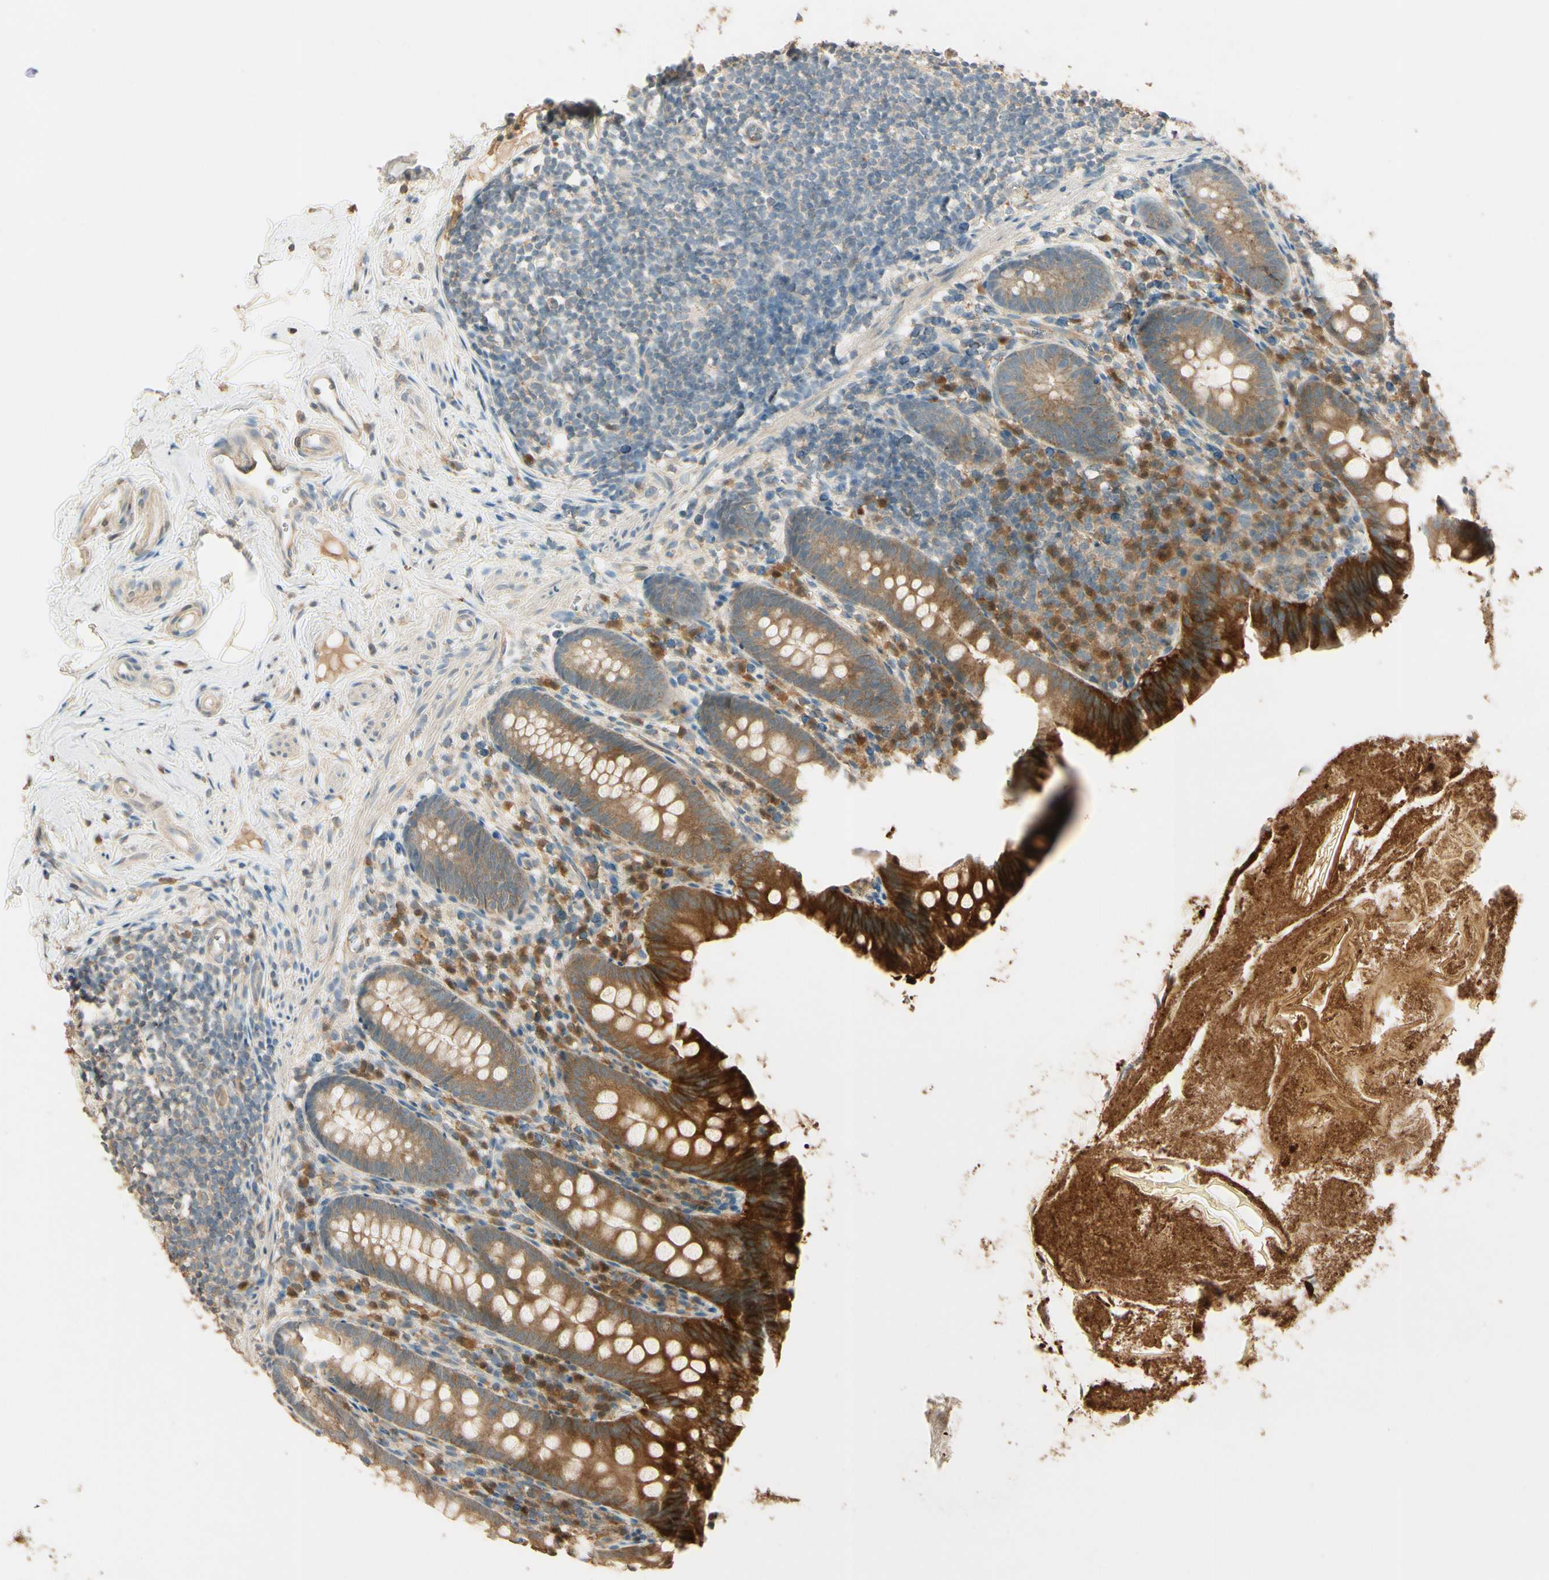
{"staining": {"intensity": "strong", "quantity": ">75%", "location": "cytoplasmic/membranous"}, "tissue": "appendix", "cell_type": "Glandular cells", "image_type": "normal", "snomed": [{"axis": "morphology", "description": "Normal tissue, NOS"}, {"axis": "topography", "description": "Appendix"}], "caption": "Immunohistochemical staining of unremarkable human appendix reveals strong cytoplasmic/membranous protein staining in about >75% of glandular cells. (Brightfield microscopy of DAB IHC at high magnification).", "gene": "PLXNA1", "patient": {"sex": "male", "age": 52}}